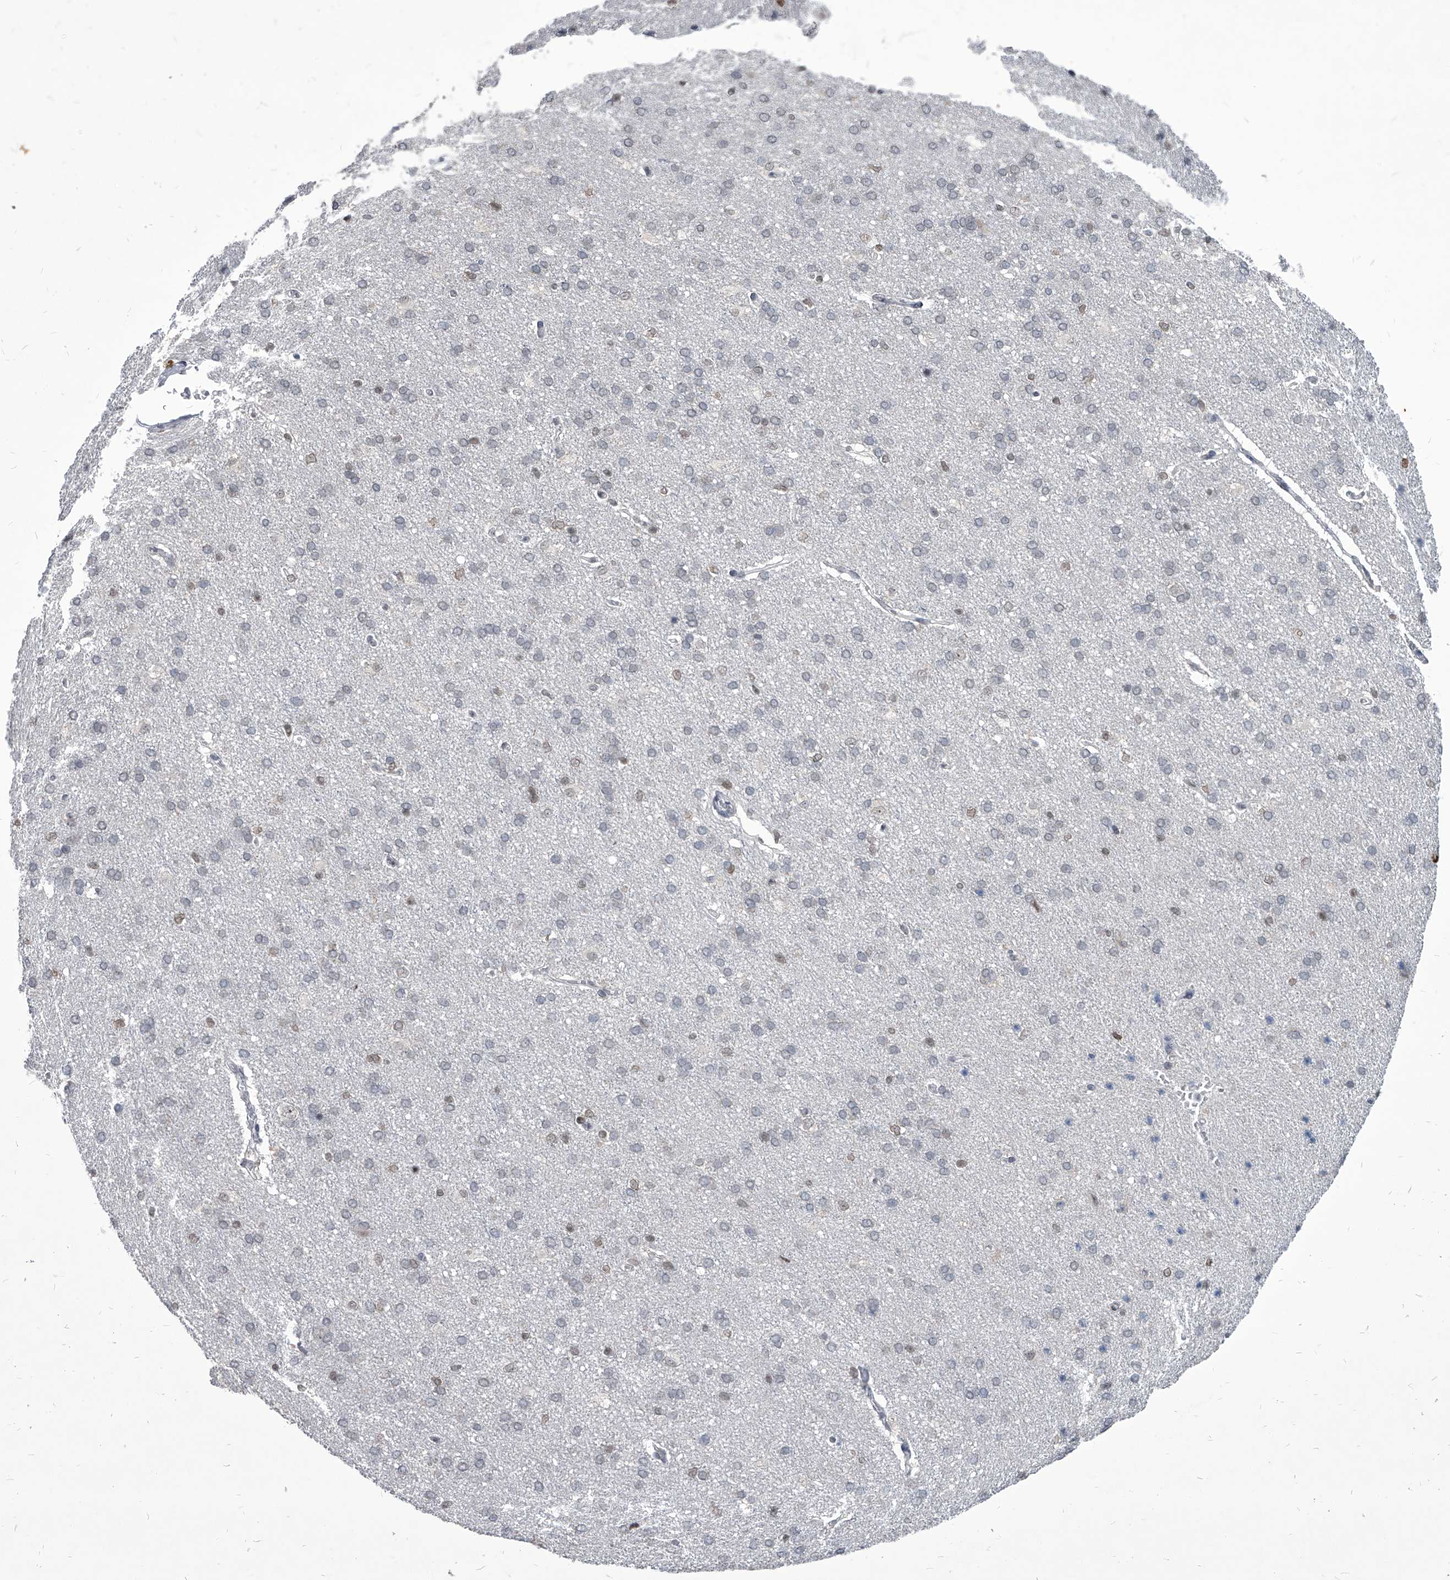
{"staining": {"intensity": "weak", "quantity": "<25%", "location": "nuclear"}, "tissue": "cerebral cortex", "cell_type": "Endothelial cells", "image_type": "normal", "snomed": [{"axis": "morphology", "description": "Normal tissue, NOS"}, {"axis": "topography", "description": "Cerebral cortex"}], "caption": "Photomicrograph shows no significant protein staining in endothelial cells of benign cerebral cortex. The staining was performed using DAB to visualize the protein expression in brown, while the nuclei were stained in blue with hematoxylin (Magnification: 20x).", "gene": "PPIL4", "patient": {"sex": "male", "age": 62}}